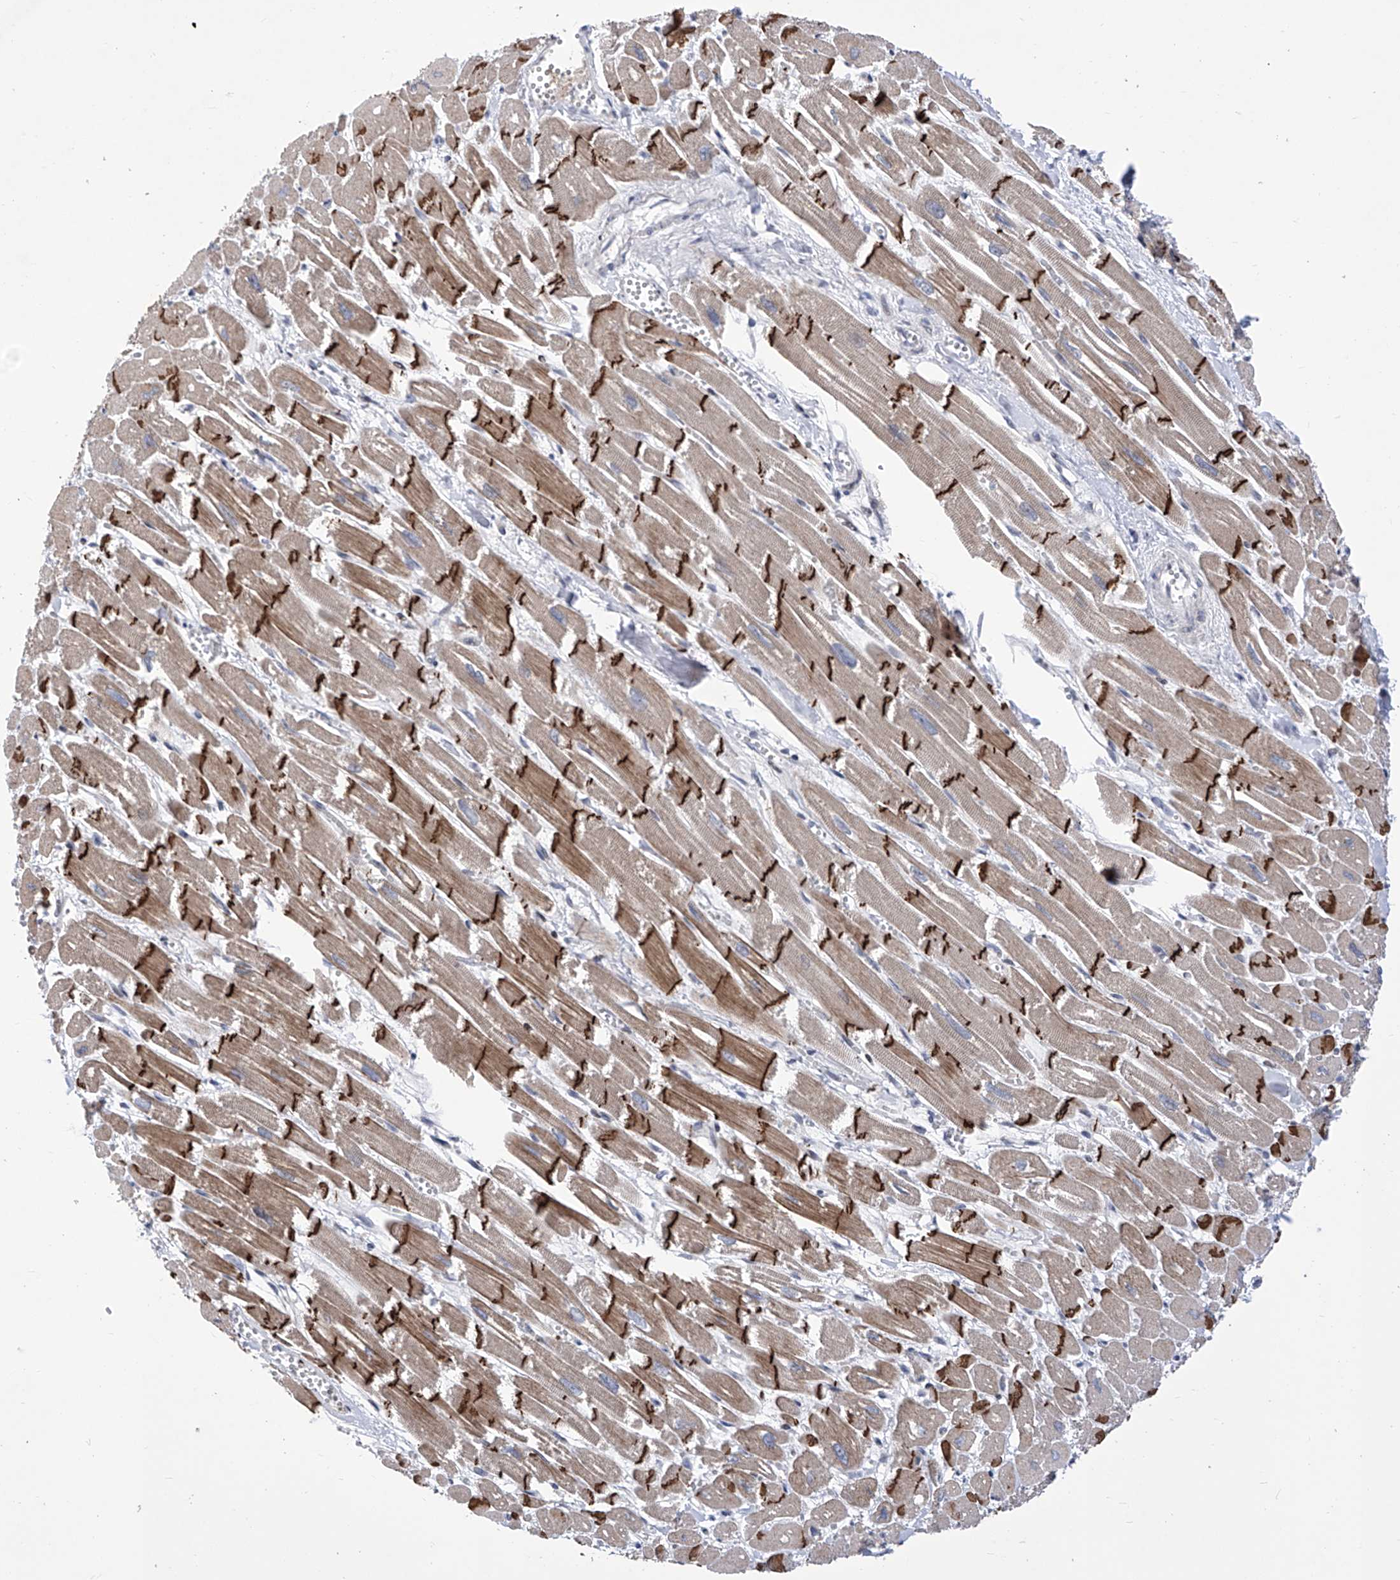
{"staining": {"intensity": "strong", "quantity": "25%-75%", "location": "cytoplasmic/membranous"}, "tissue": "heart muscle", "cell_type": "Cardiomyocytes", "image_type": "normal", "snomed": [{"axis": "morphology", "description": "Normal tissue, NOS"}, {"axis": "topography", "description": "Heart"}], "caption": "A brown stain shows strong cytoplasmic/membranous positivity of a protein in cardiomyocytes of benign heart muscle. (IHC, brightfield microscopy, high magnification).", "gene": "NUFIP1", "patient": {"sex": "male", "age": 54}}